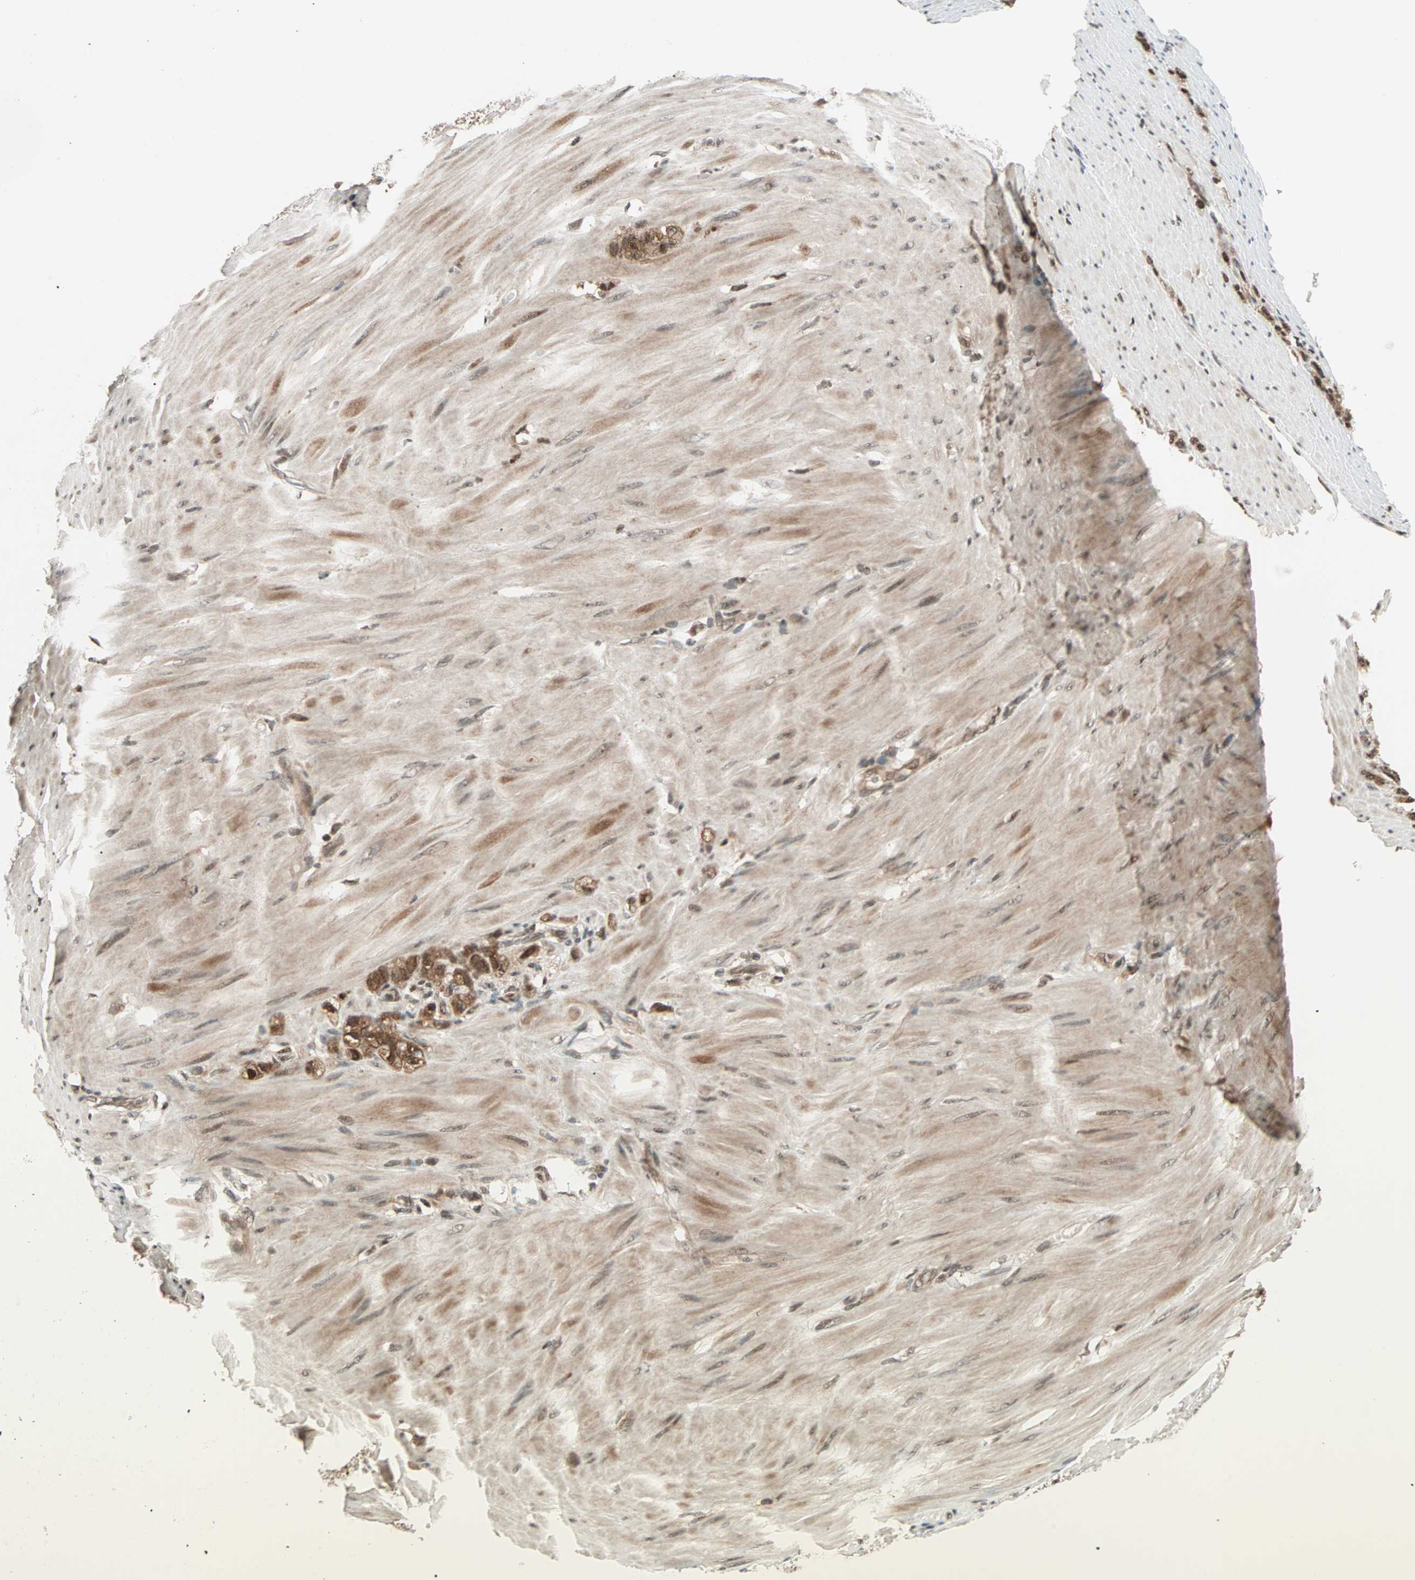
{"staining": {"intensity": "strong", "quantity": ">75%", "location": "cytoplasmic/membranous,nuclear"}, "tissue": "stomach cancer", "cell_type": "Tumor cells", "image_type": "cancer", "snomed": [{"axis": "morphology", "description": "Adenocarcinoma, NOS"}, {"axis": "topography", "description": "Stomach"}], "caption": "Immunohistochemistry image of neoplastic tissue: human adenocarcinoma (stomach) stained using immunohistochemistry (IHC) shows high levels of strong protein expression localized specifically in the cytoplasmic/membranous and nuclear of tumor cells, appearing as a cytoplasmic/membranous and nuclear brown color.", "gene": "ZNF44", "patient": {"sex": "male", "age": 82}}